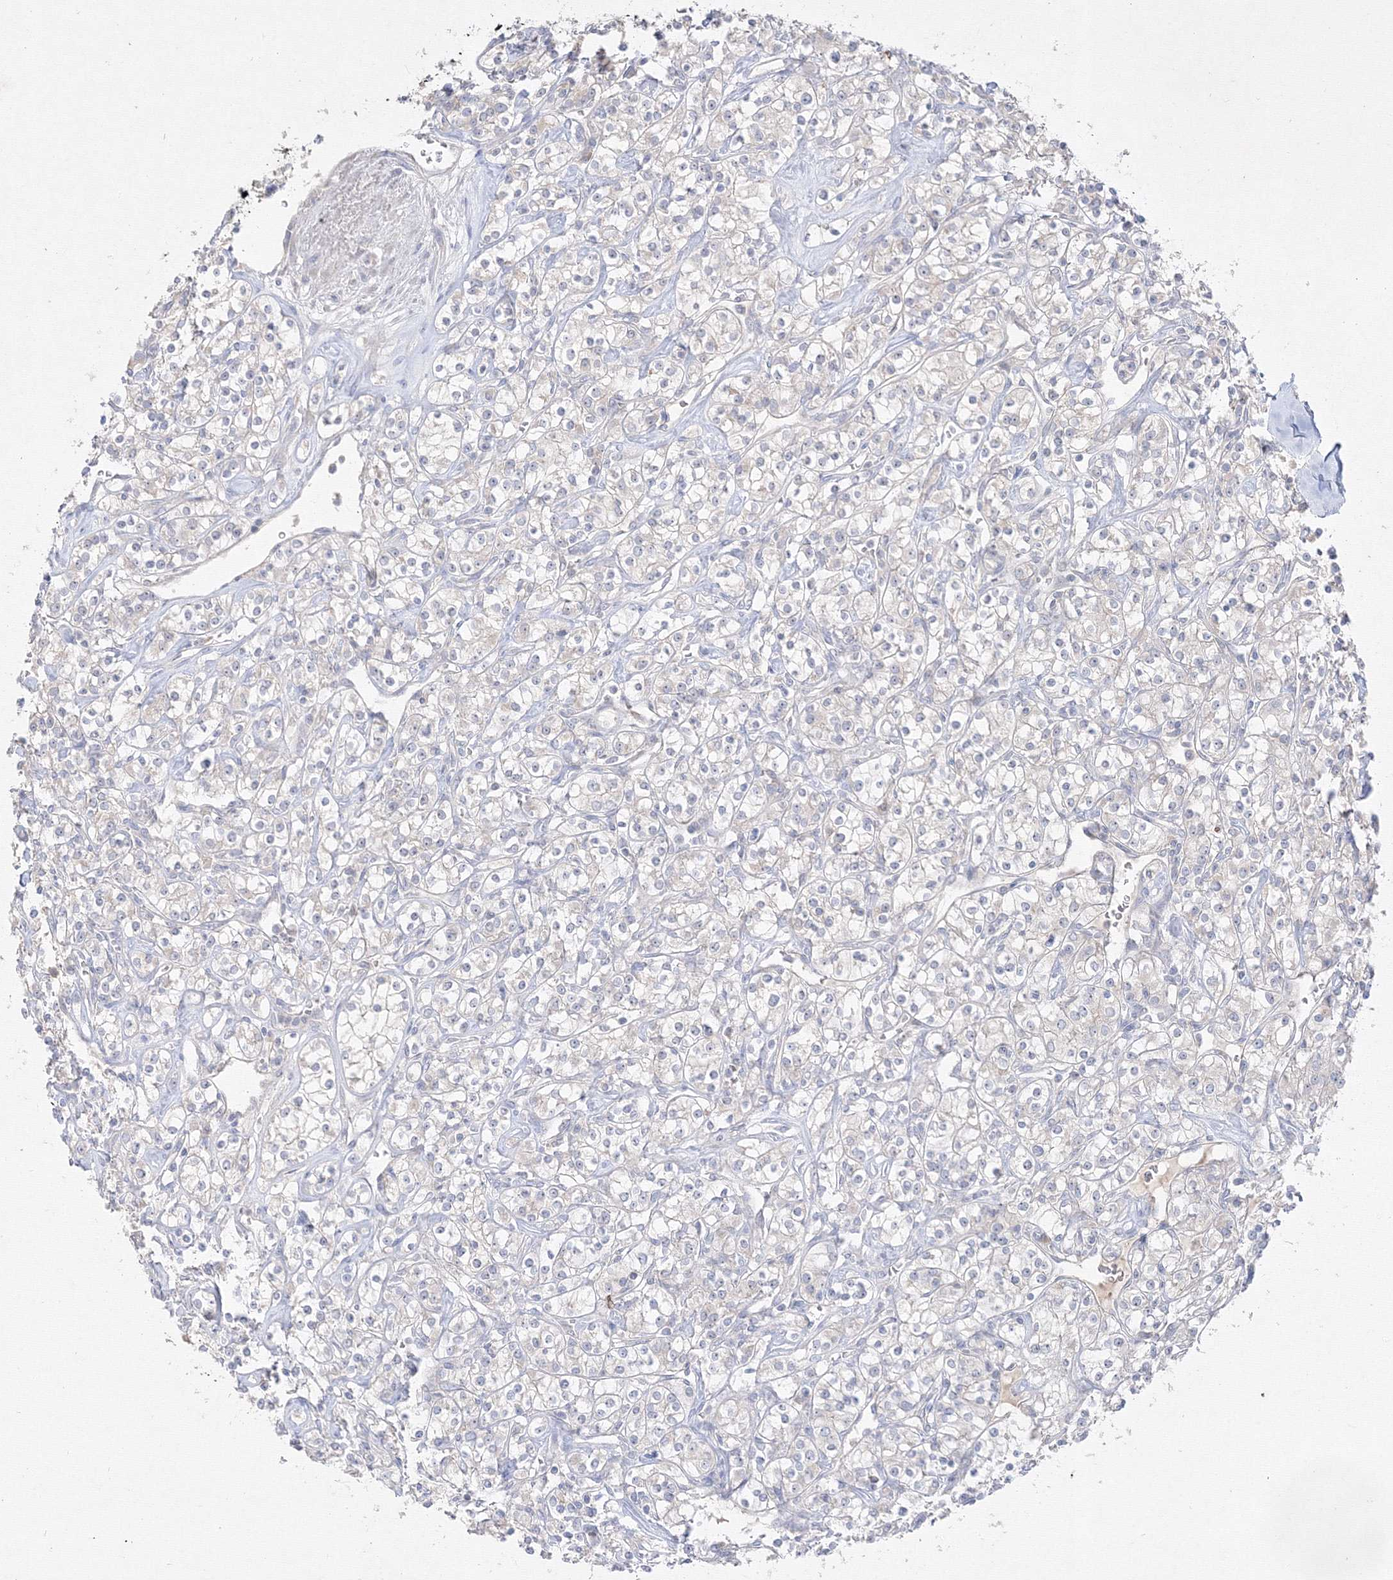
{"staining": {"intensity": "negative", "quantity": "none", "location": "none"}, "tissue": "renal cancer", "cell_type": "Tumor cells", "image_type": "cancer", "snomed": [{"axis": "morphology", "description": "Adenocarcinoma, NOS"}, {"axis": "topography", "description": "Kidney"}], "caption": "A high-resolution photomicrograph shows immunohistochemistry (IHC) staining of renal adenocarcinoma, which demonstrates no significant positivity in tumor cells.", "gene": "FBXL8", "patient": {"sex": "male", "age": 77}}